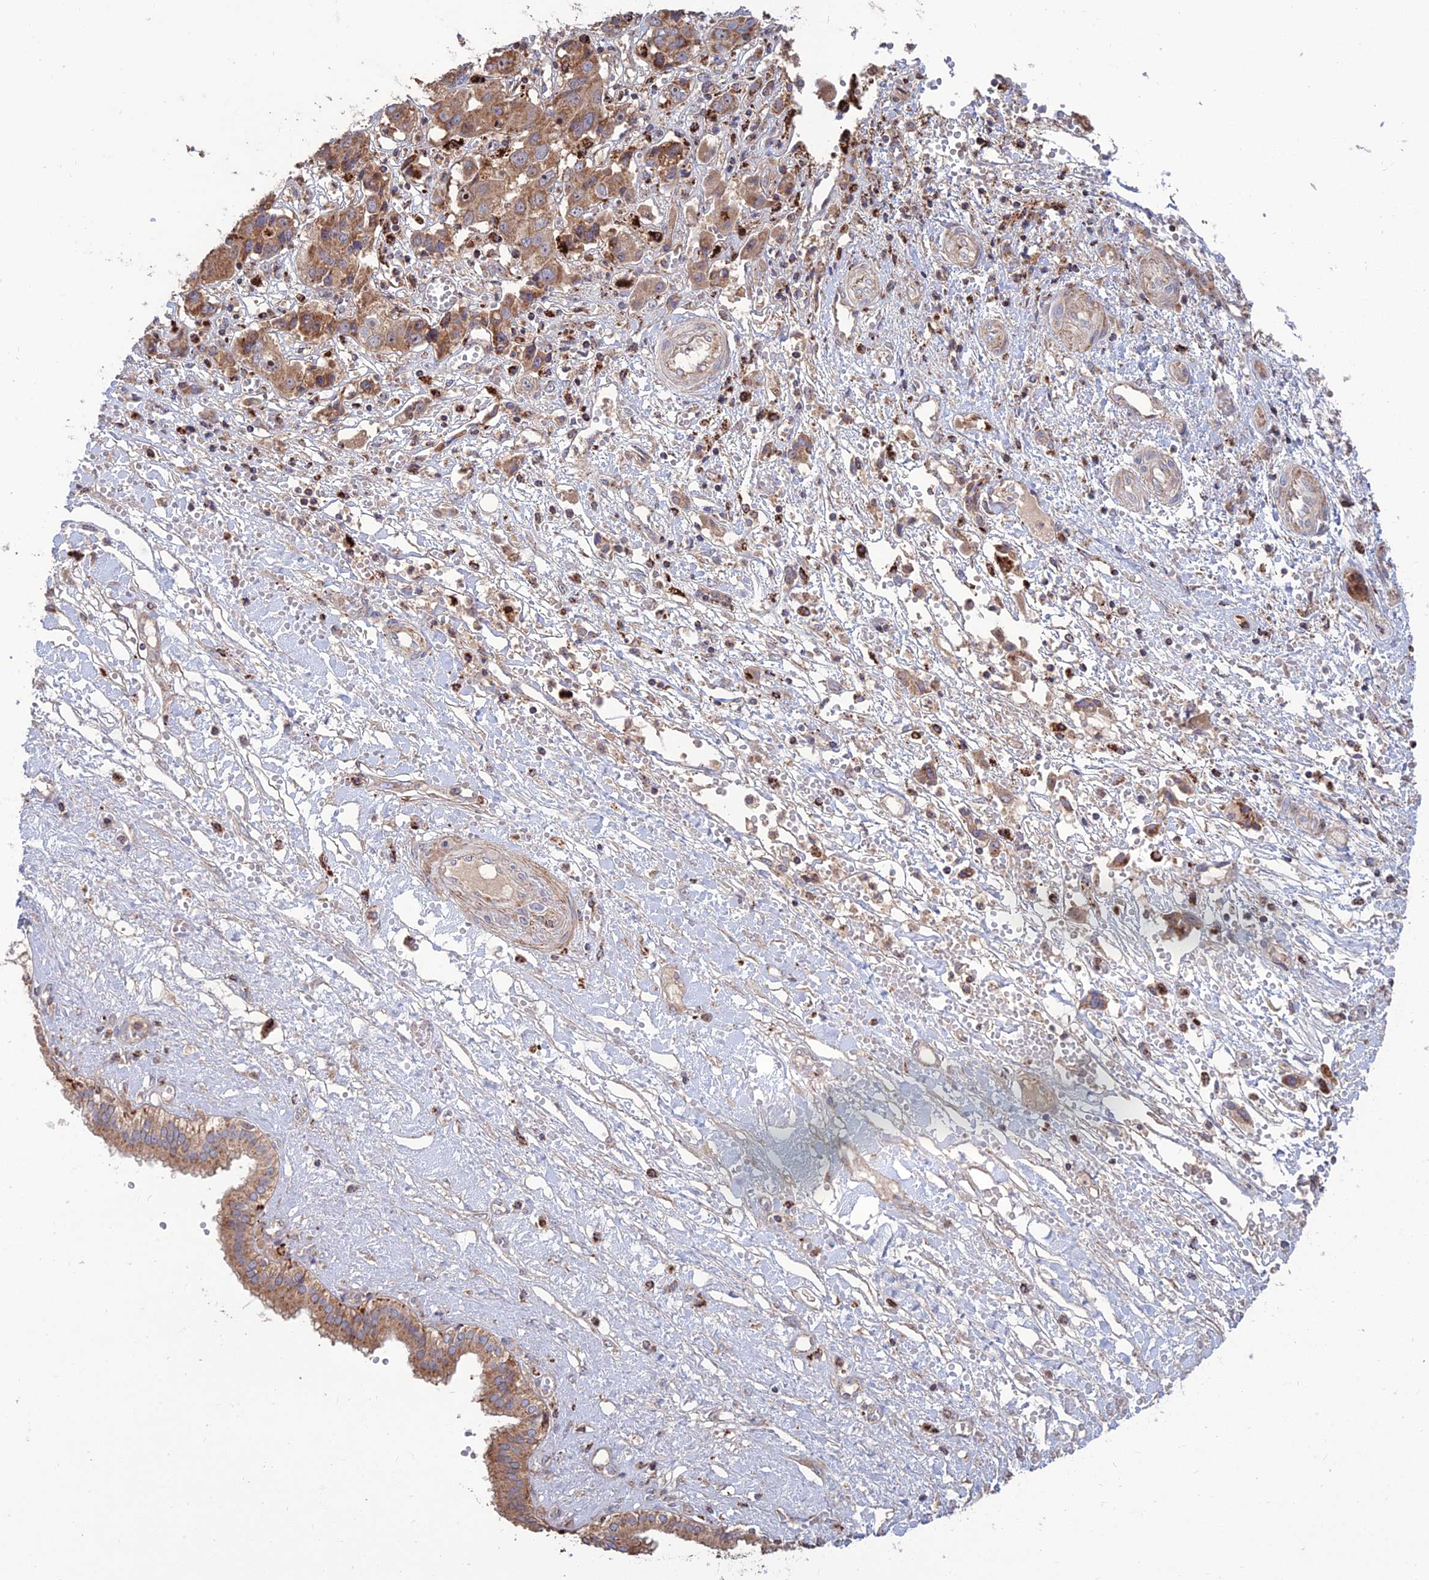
{"staining": {"intensity": "moderate", "quantity": "<25%", "location": "cytoplasmic/membranous"}, "tissue": "liver cancer", "cell_type": "Tumor cells", "image_type": "cancer", "snomed": [{"axis": "morphology", "description": "Cholangiocarcinoma"}, {"axis": "topography", "description": "Liver"}], "caption": "Protein staining demonstrates moderate cytoplasmic/membranous positivity in approximately <25% of tumor cells in liver cholangiocarcinoma.", "gene": "RIC8B", "patient": {"sex": "male", "age": 67}}